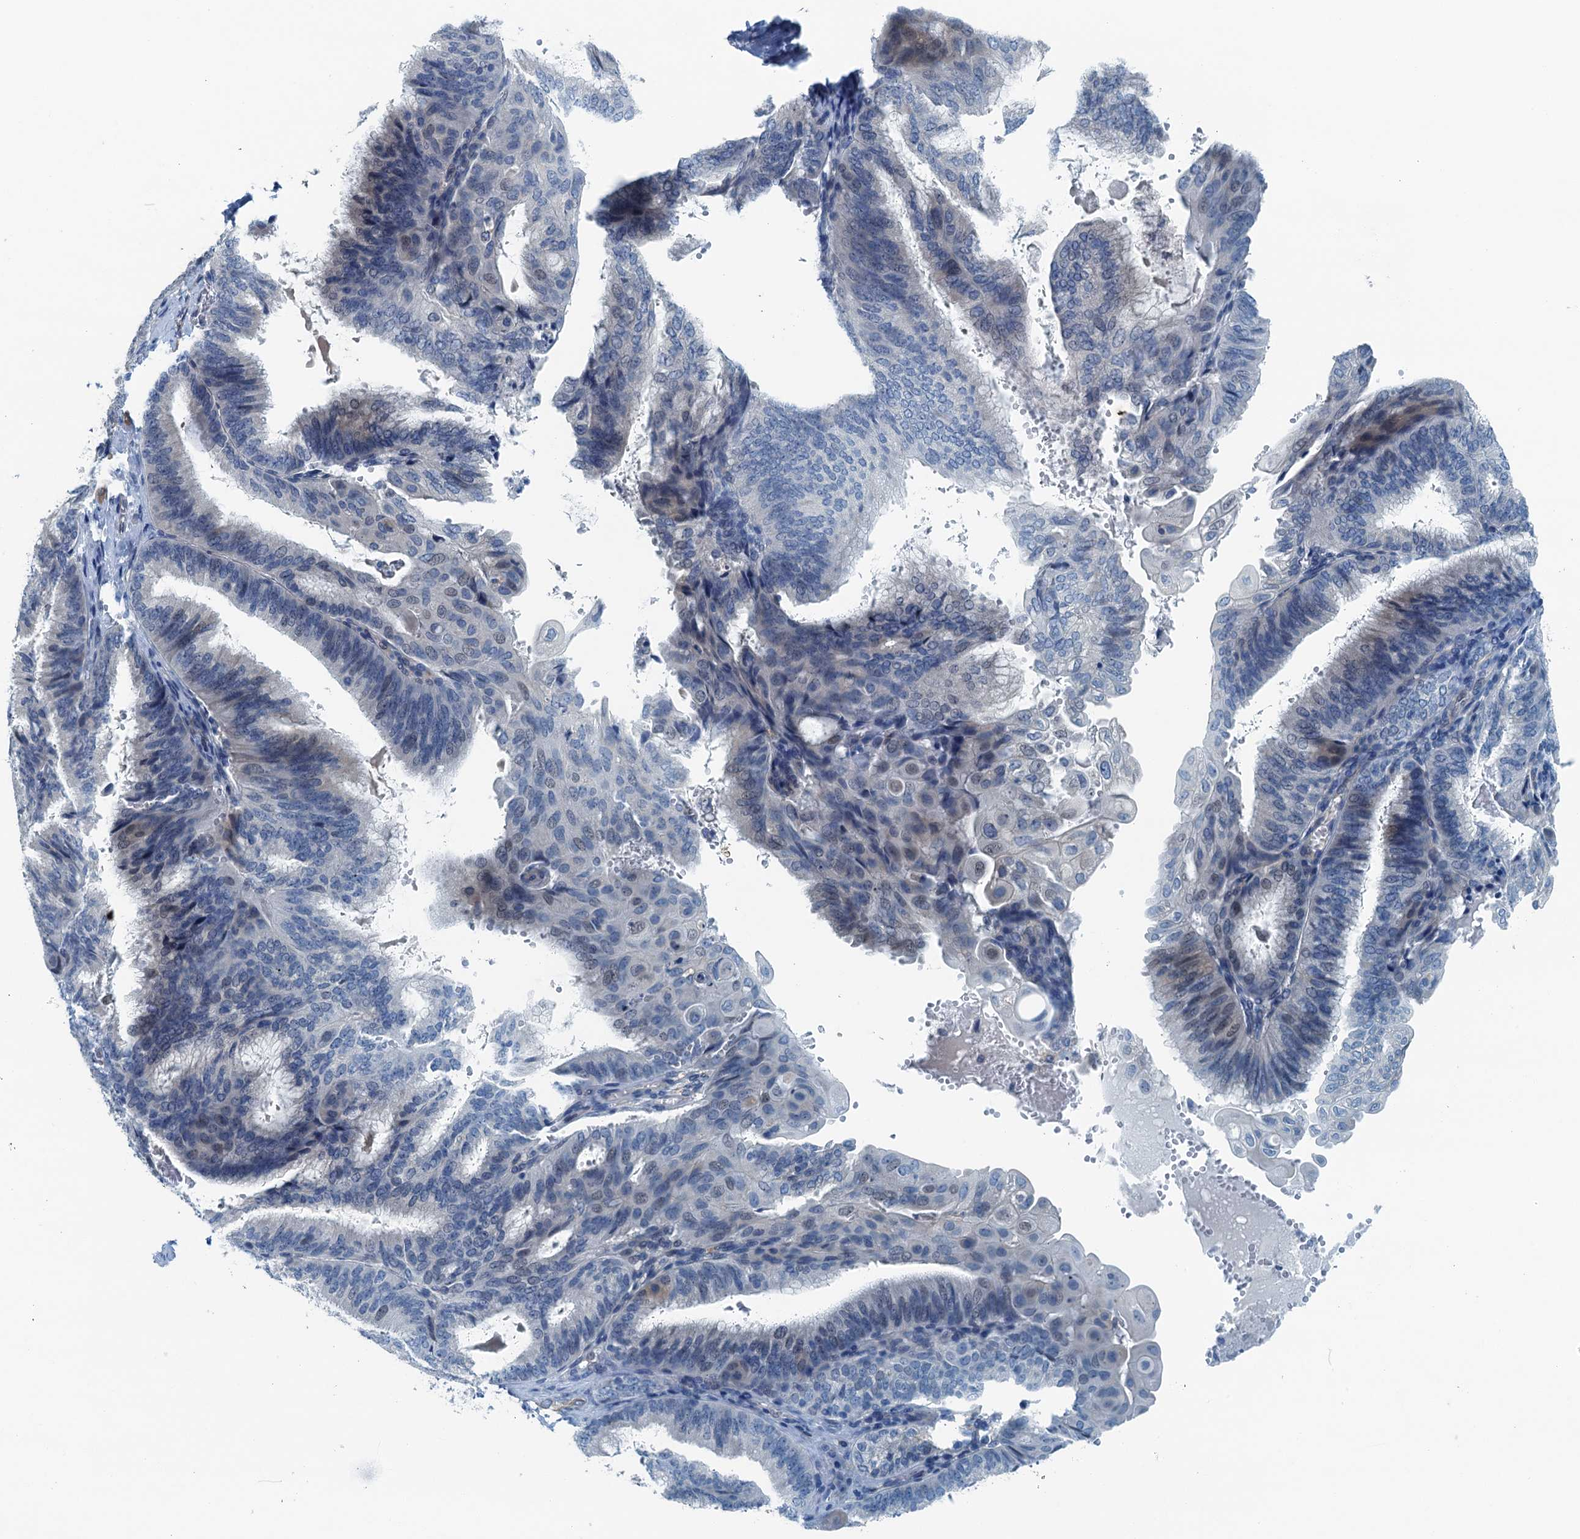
{"staining": {"intensity": "negative", "quantity": "none", "location": "none"}, "tissue": "endometrial cancer", "cell_type": "Tumor cells", "image_type": "cancer", "snomed": [{"axis": "morphology", "description": "Adenocarcinoma, NOS"}, {"axis": "topography", "description": "Endometrium"}], "caption": "DAB immunohistochemical staining of endometrial cancer (adenocarcinoma) demonstrates no significant expression in tumor cells.", "gene": "GFOD2", "patient": {"sex": "female", "age": 49}}